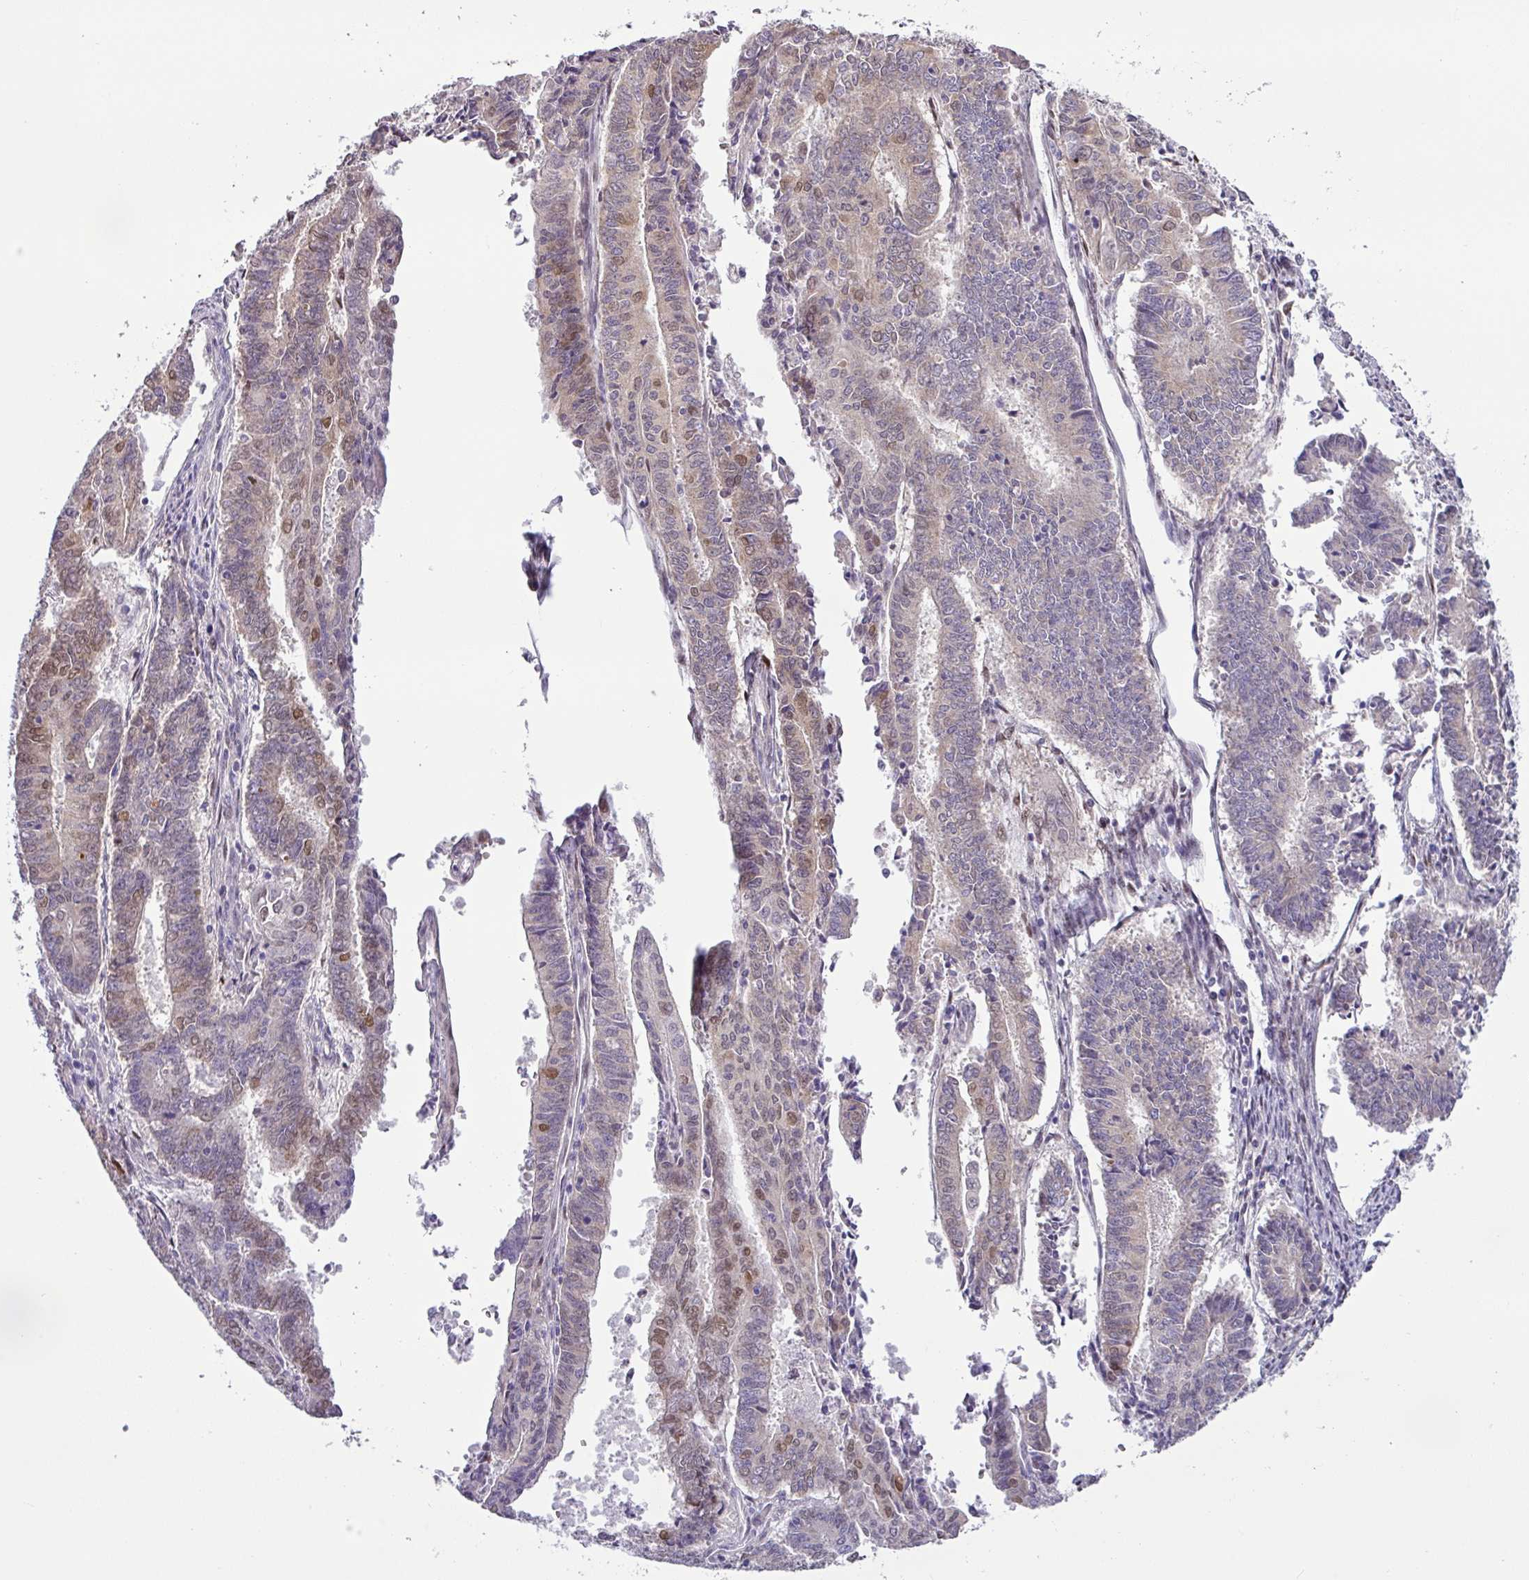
{"staining": {"intensity": "moderate", "quantity": "<25%", "location": "nuclear"}, "tissue": "endometrial cancer", "cell_type": "Tumor cells", "image_type": "cancer", "snomed": [{"axis": "morphology", "description": "Adenocarcinoma, NOS"}, {"axis": "topography", "description": "Endometrium"}], "caption": "Human endometrial adenocarcinoma stained with a protein marker shows moderate staining in tumor cells.", "gene": "HMCN2", "patient": {"sex": "female", "age": 59}}